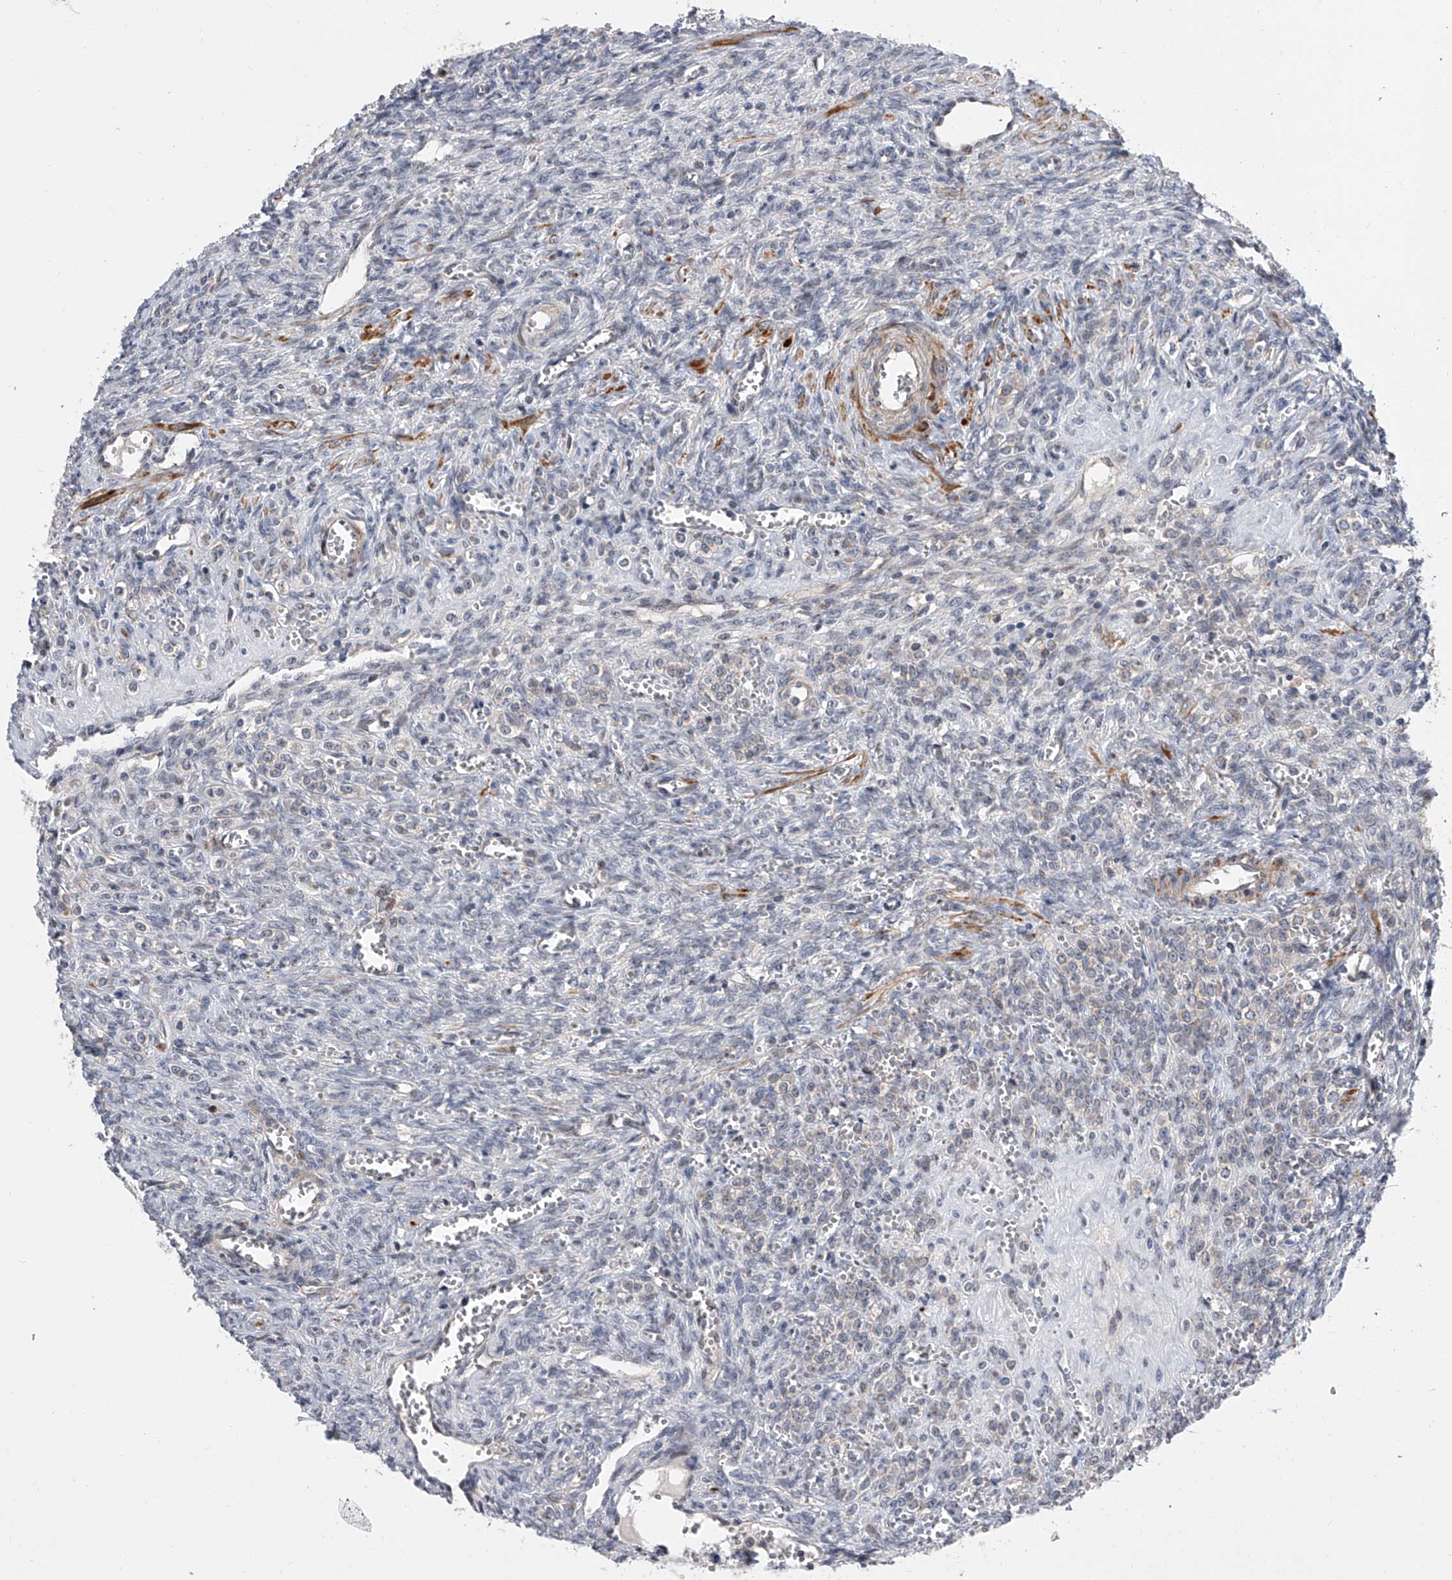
{"staining": {"intensity": "negative", "quantity": "none", "location": "none"}, "tissue": "ovary", "cell_type": "Ovarian stroma cells", "image_type": "normal", "snomed": [{"axis": "morphology", "description": "Normal tissue, NOS"}, {"axis": "topography", "description": "Ovary"}], "caption": "Immunohistochemistry histopathology image of benign ovary: human ovary stained with DAB (3,3'-diaminobenzidine) shows no significant protein positivity in ovarian stroma cells.", "gene": "DLGAP2", "patient": {"sex": "female", "age": 41}}